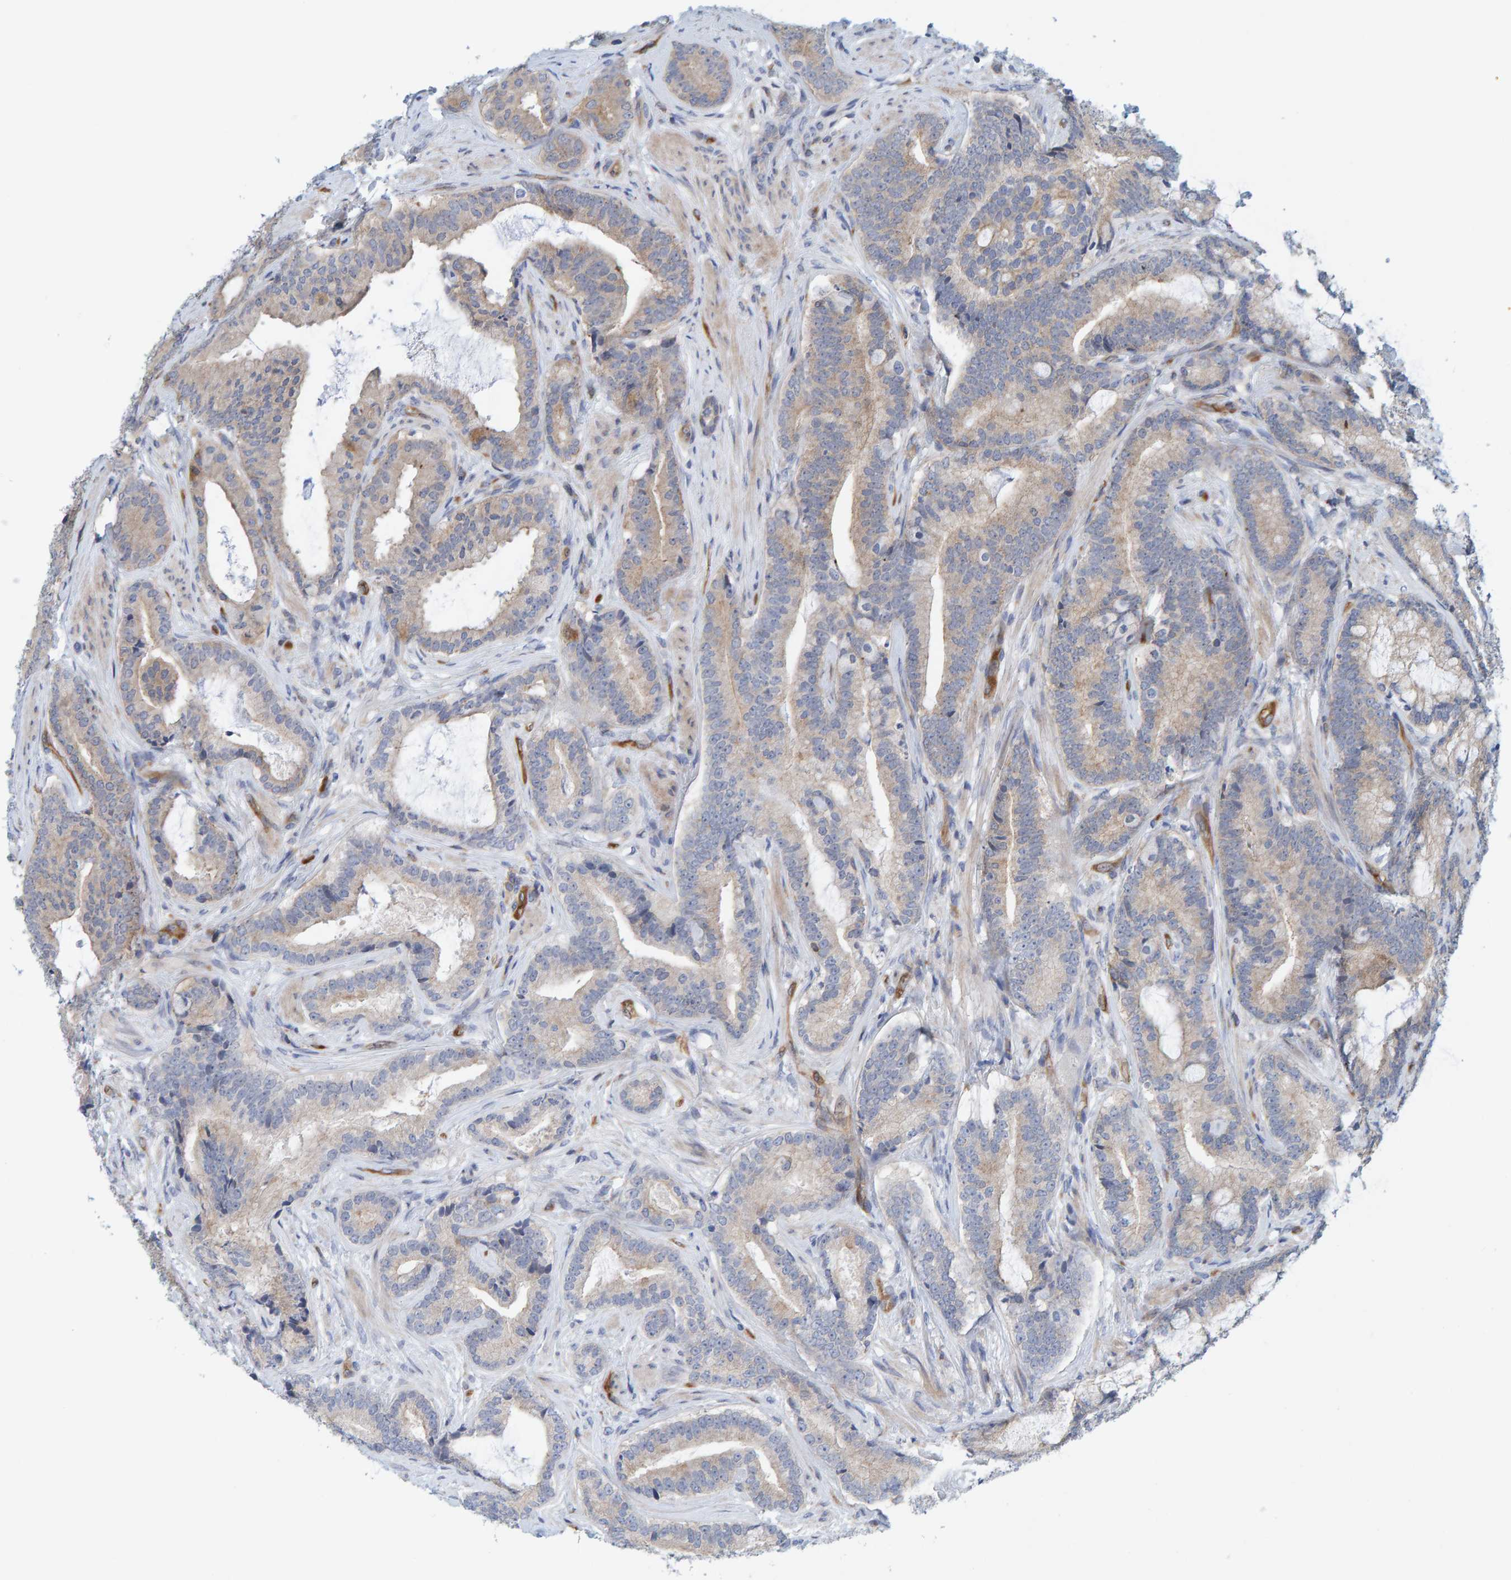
{"staining": {"intensity": "weak", "quantity": "25%-75%", "location": "cytoplasmic/membranous"}, "tissue": "prostate cancer", "cell_type": "Tumor cells", "image_type": "cancer", "snomed": [{"axis": "morphology", "description": "Adenocarcinoma, High grade"}, {"axis": "topography", "description": "Prostate"}], "caption": "Immunohistochemical staining of high-grade adenocarcinoma (prostate) displays low levels of weak cytoplasmic/membranous protein expression in about 25%-75% of tumor cells. (DAB (3,3'-diaminobenzidine) IHC, brown staining for protein, blue staining for nuclei).", "gene": "PRKD2", "patient": {"sex": "male", "age": 55}}